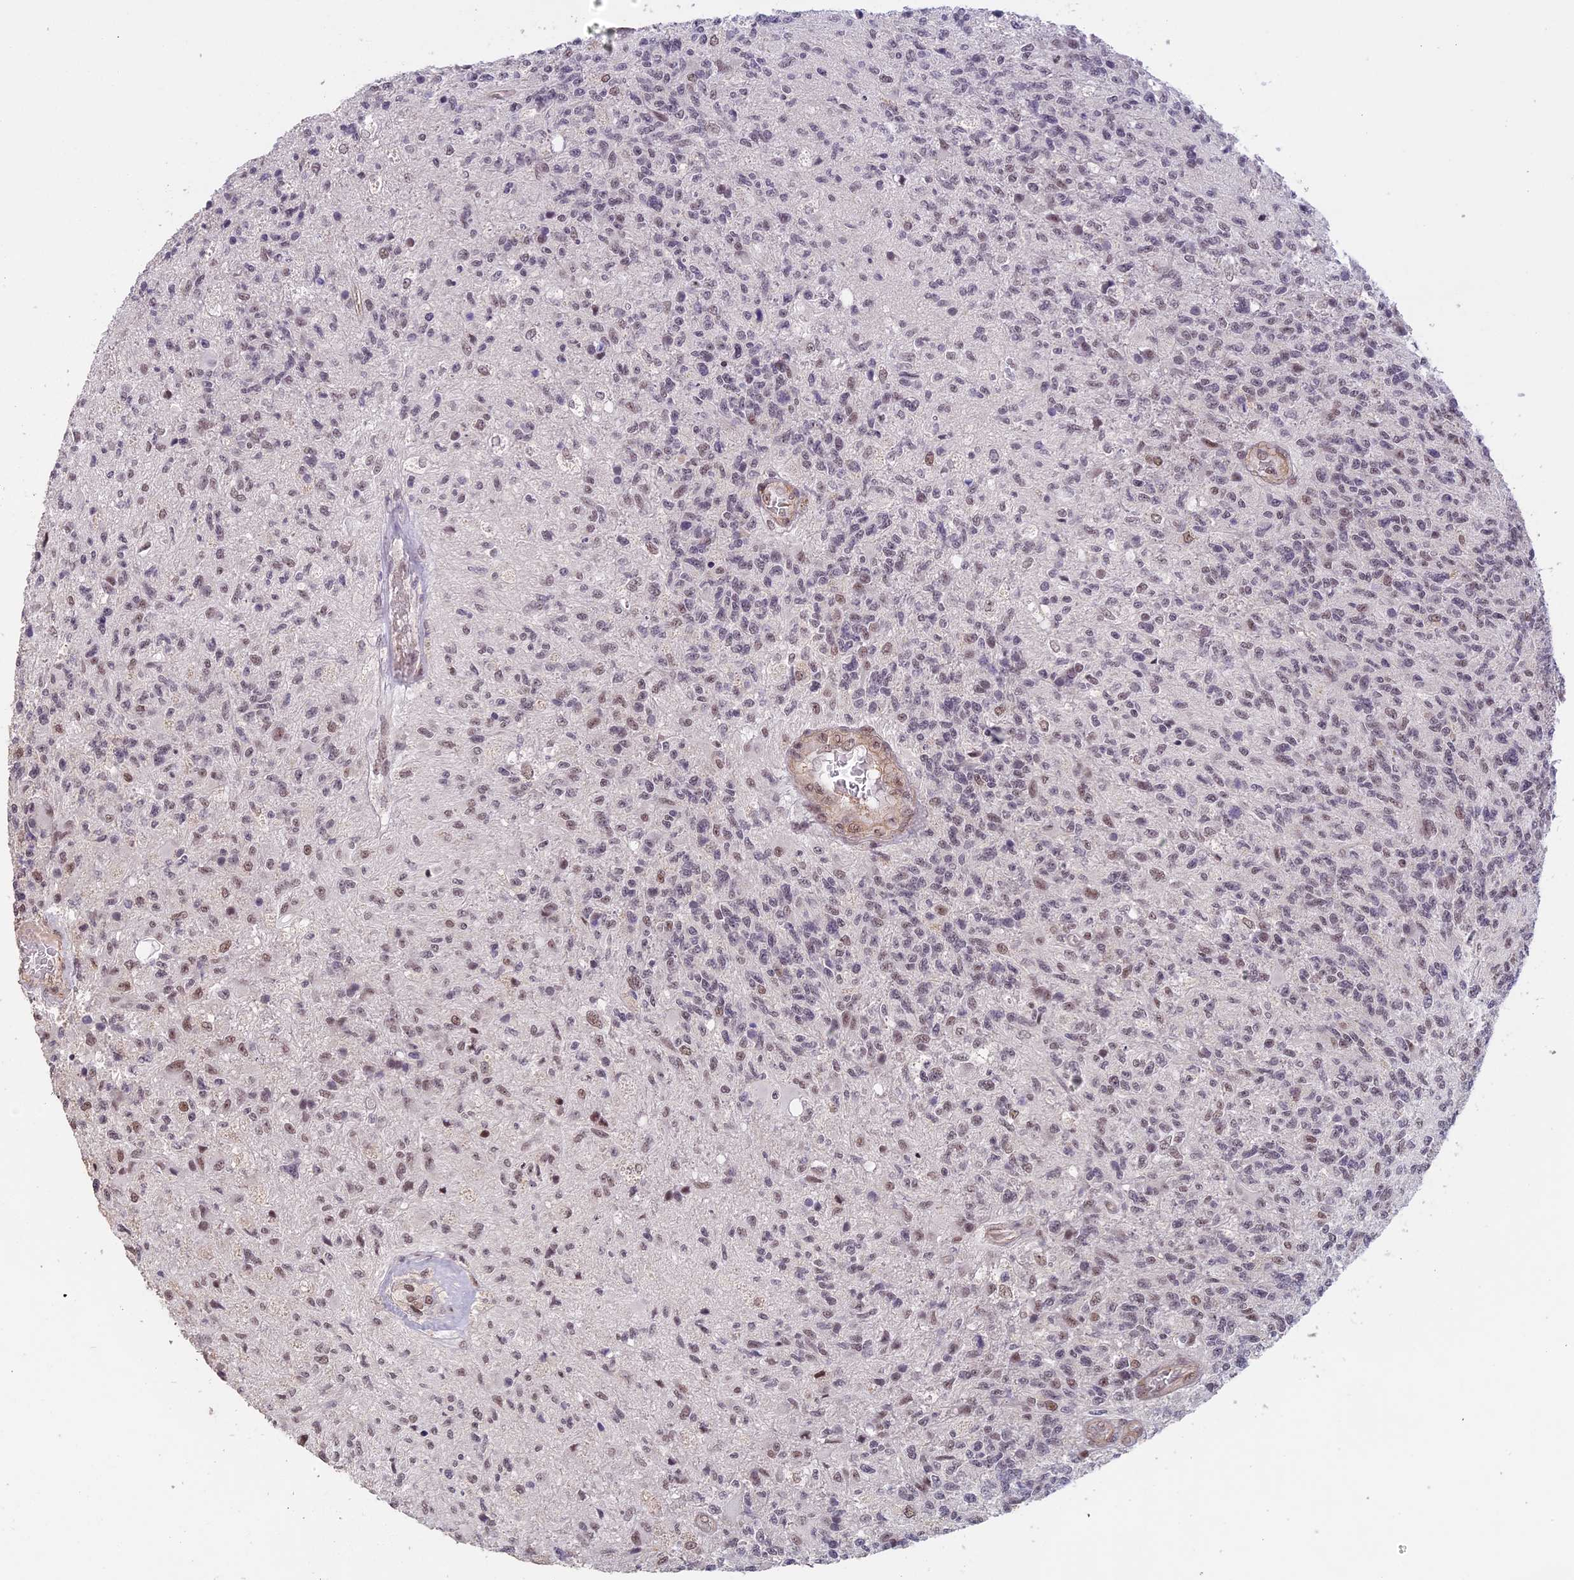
{"staining": {"intensity": "weak", "quantity": "25%-75%", "location": "nuclear"}, "tissue": "glioma", "cell_type": "Tumor cells", "image_type": "cancer", "snomed": [{"axis": "morphology", "description": "Glioma, malignant, High grade"}, {"axis": "topography", "description": "Brain"}], "caption": "Malignant glioma (high-grade) was stained to show a protein in brown. There is low levels of weak nuclear positivity in approximately 25%-75% of tumor cells. Ihc stains the protein of interest in brown and the nuclei are stained blue.", "gene": "MORF4L1", "patient": {"sex": "male", "age": 56}}